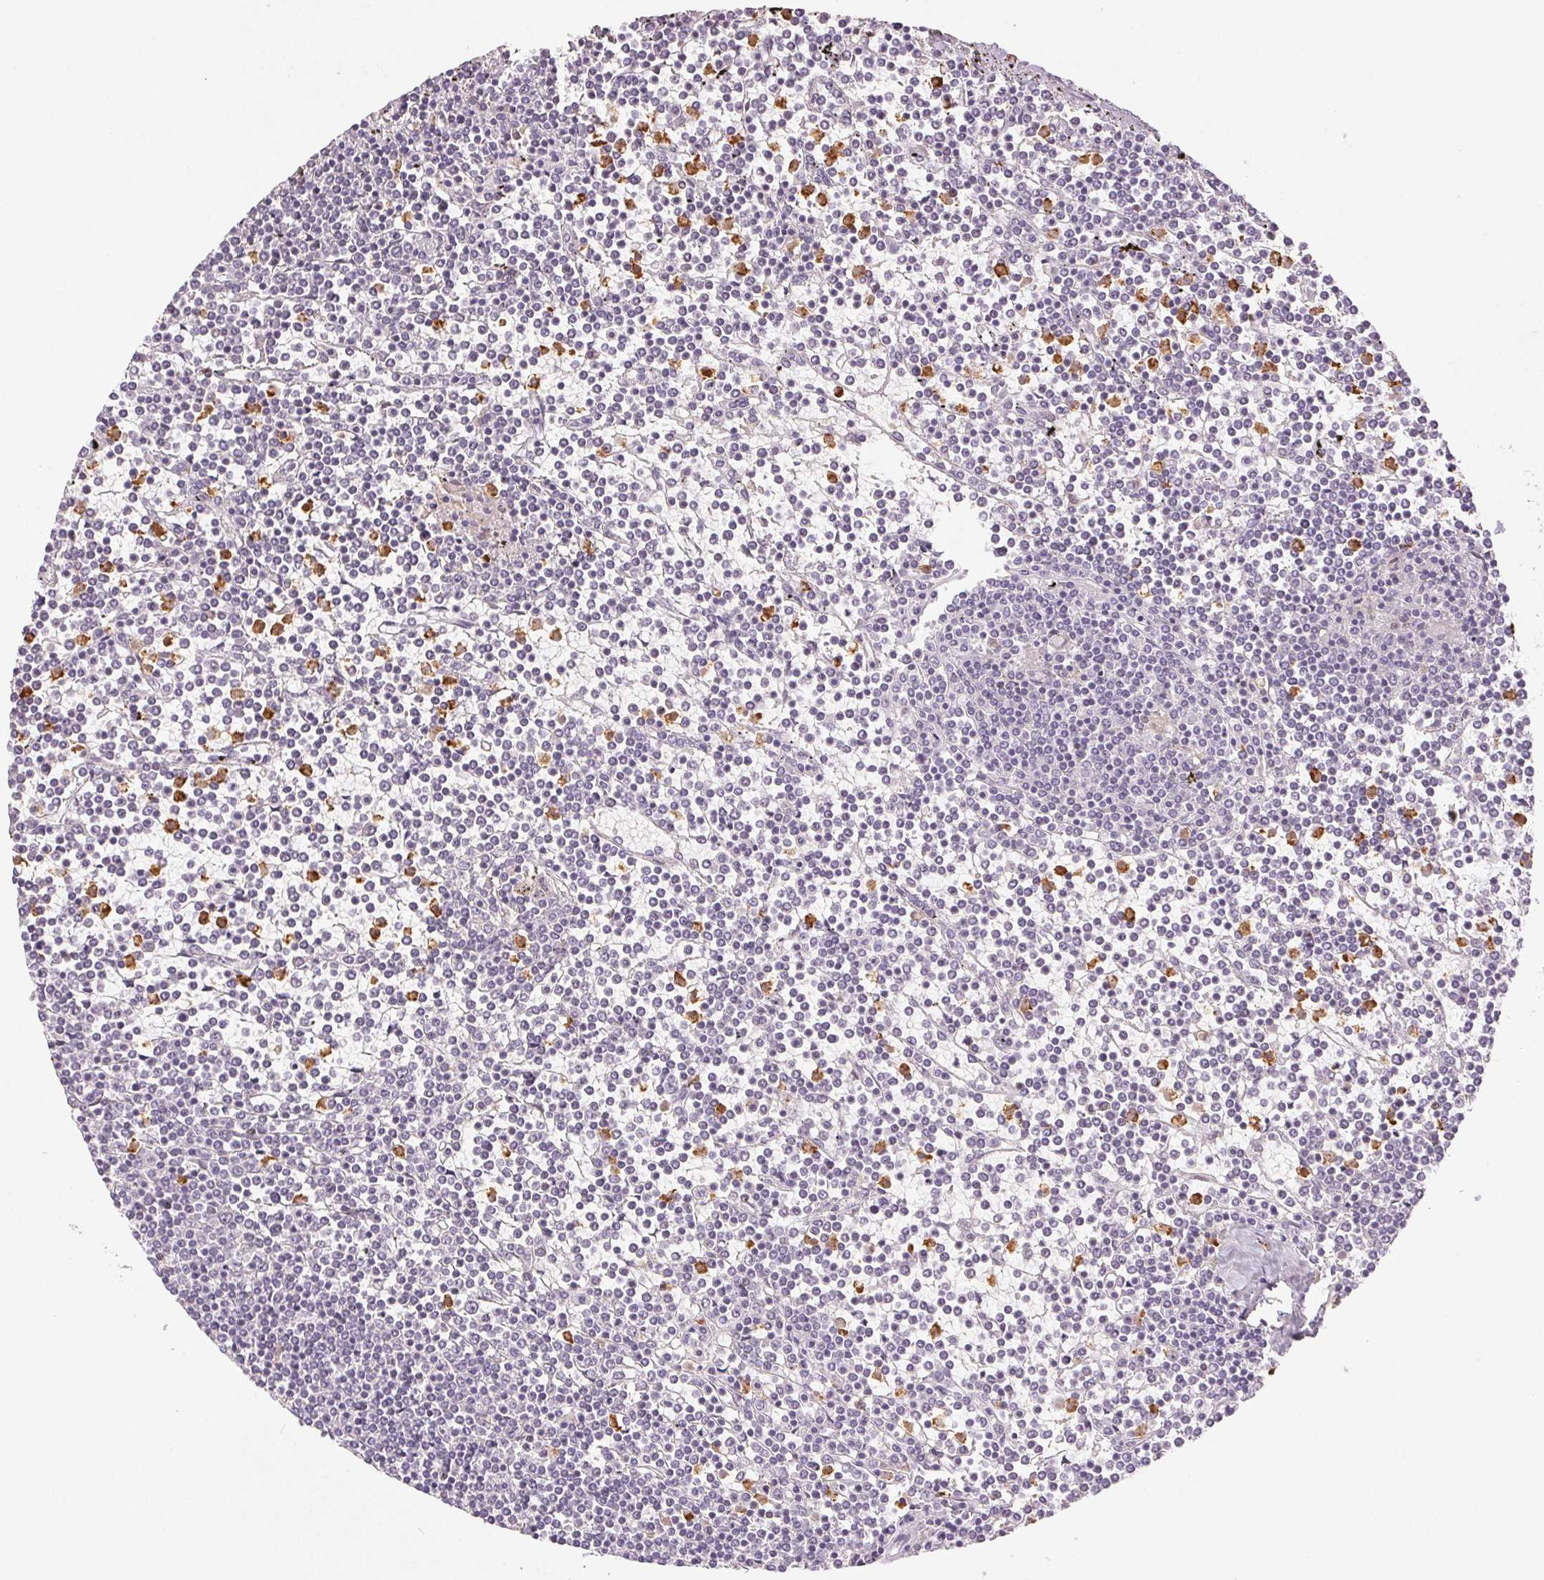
{"staining": {"intensity": "negative", "quantity": "none", "location": "none"}, "tissue": "lymphoma", "cell_type": "Tumor cells", "image_type": "cancer", "snomed": [{"axis": "morphology", "description": "Malignant lymphoma, non-Hodgkin's type, Low grade"}, {"axis": "topography", "description": "Spleen"}], "caption": "Human low-grade malignant lymphoma, non-Hodgkin's type stained for a protein using immunohistochemistry demonstrates no expression in tumor cells.", "gene": "LTF", "patient": {"sex": "female", "age": 19}}